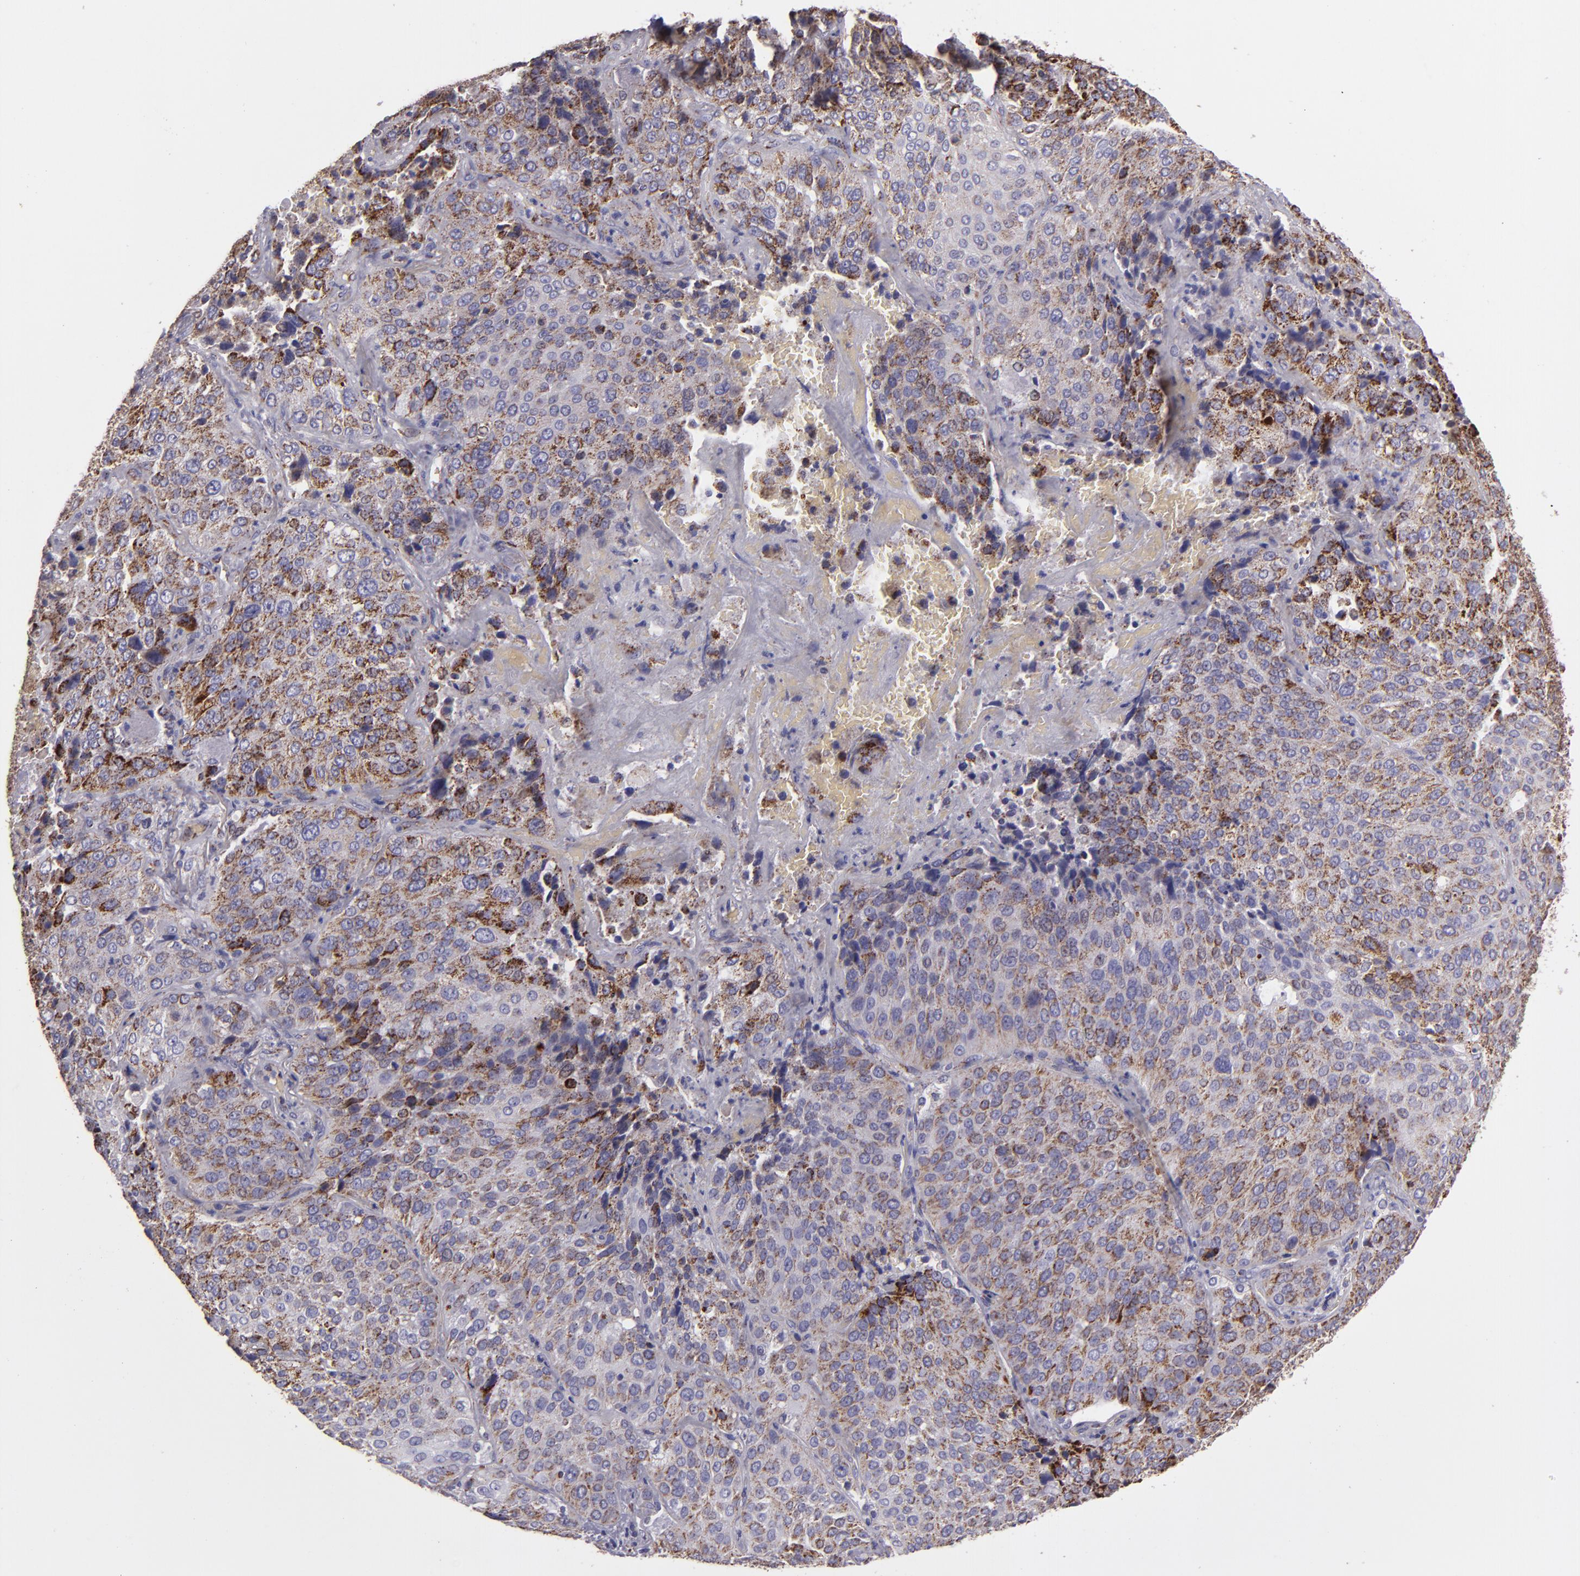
{"staining": {"intensity": "strong", "quantity": "<25%", "location": "cytoplasmic/membranous"}, "tissue": "lung cancer", "cell_type": "Tumor cells", "image_type": "cancer", "snomed": [{"axis": "morphology", "description": "Squamous cell carcinoma, NOS"}, {"axis": "topography", "description": "Lung"}], "caption": "An IHC histopathology image of tumor tissue is shown. Protein staining in brown highlights strong cytoplasmic/membranous positivity in lung squamous cell carcinoma within tumor cells.", "gene": "HSPD1", "patient": {"sex": "male", "age": 54}}